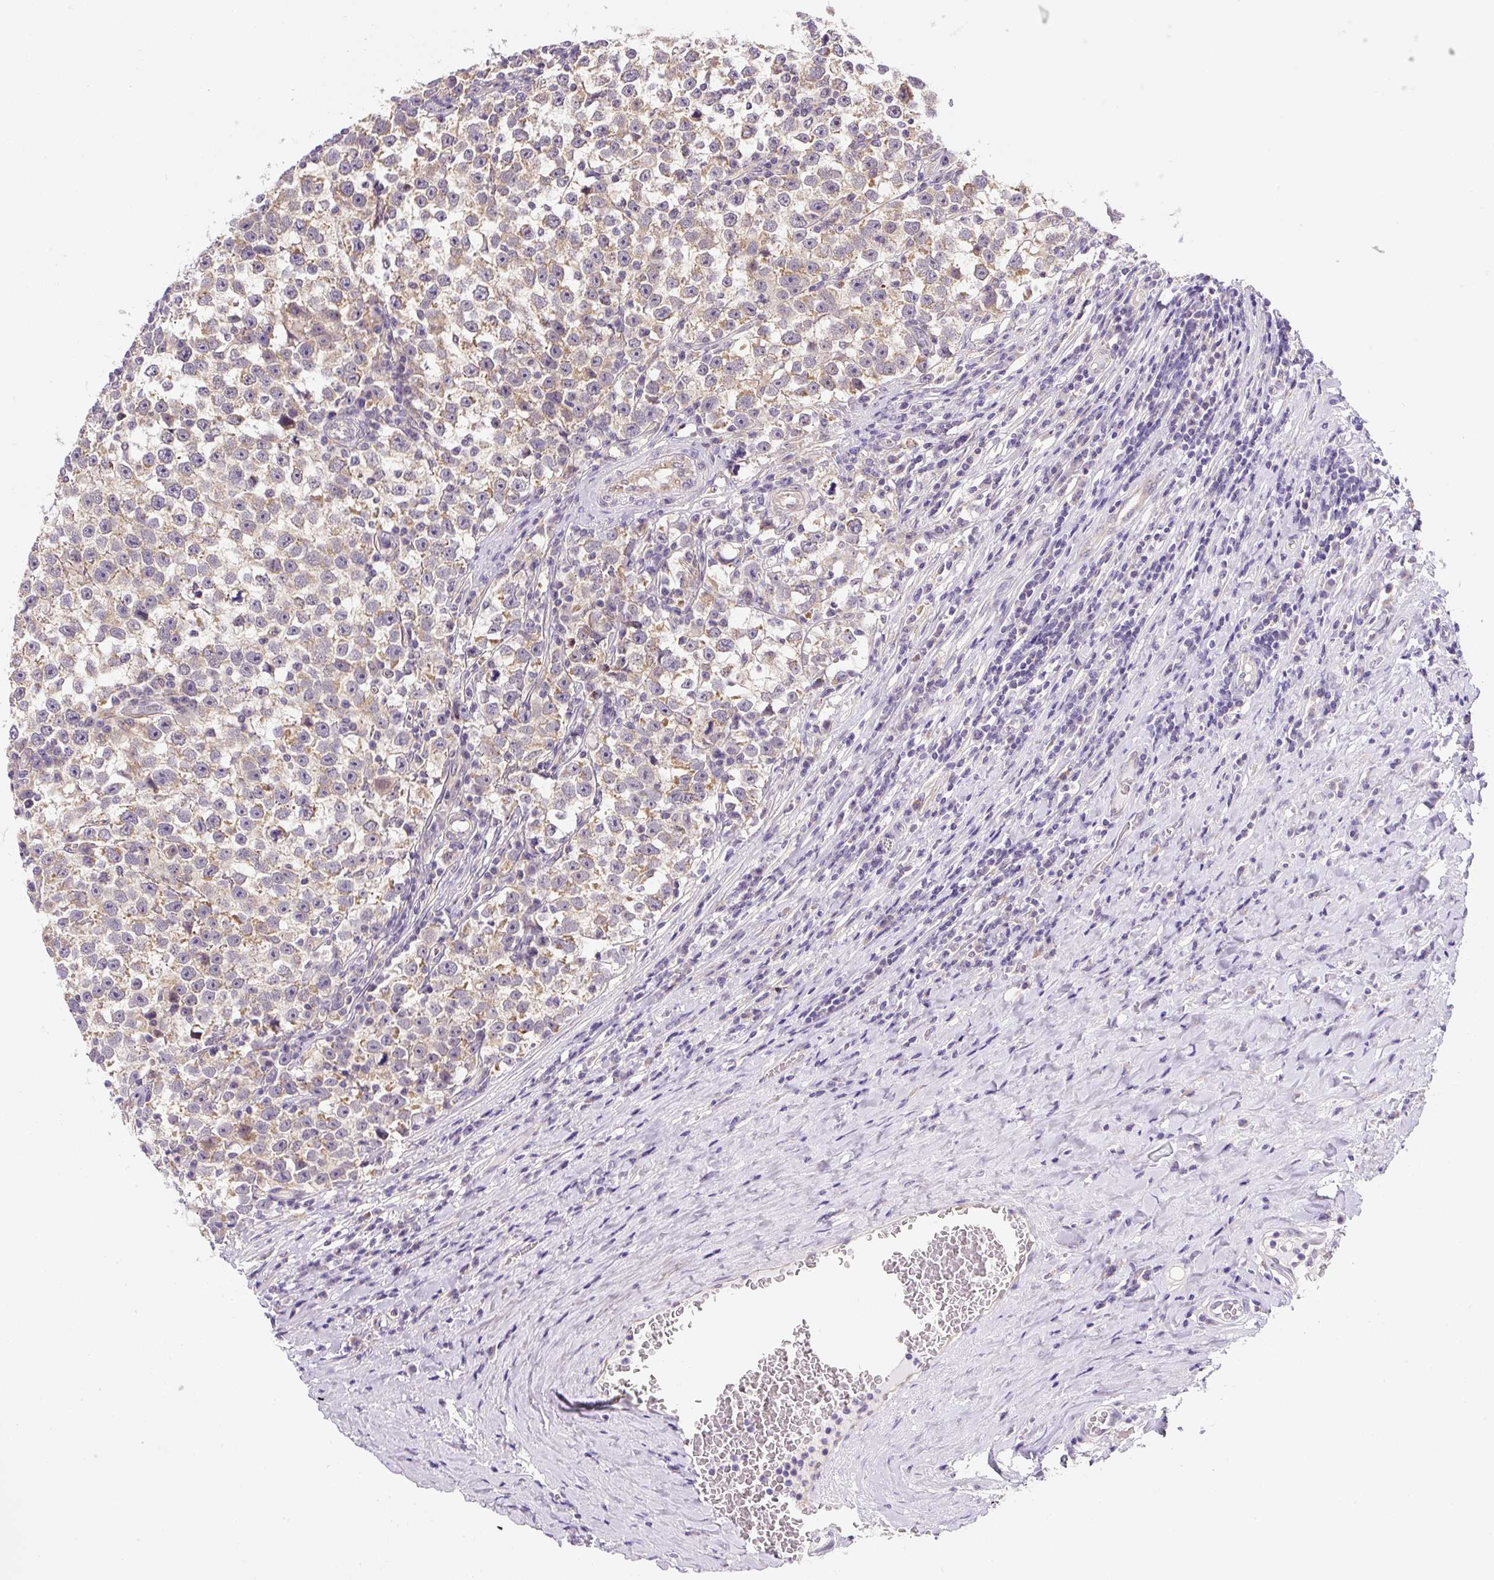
{"staining": {"intensity": "weak", "quantity": "25%-75%", "location": "cytoplasmic/membranous"}, "tissue": "testis cancer", "cell_type": "Tumor cells", "image_type": "cancer", "snomed": [{"axis": "morphology", "description": "Normal tissue, NOS"}, {"axis": "morphology", "description": "Seminoma, NOS"}, {"axis": "topography", "description": "Testis"}], "caption": "An immunohistochemistry image of tumor tissue is shown. Protein staining in brown shows weak cytoplasmic/membranous positivity in testis seminoma within tumor cells.", "gene": "PLA2G4A", "patient": {"sex": "male", "age": 43}}